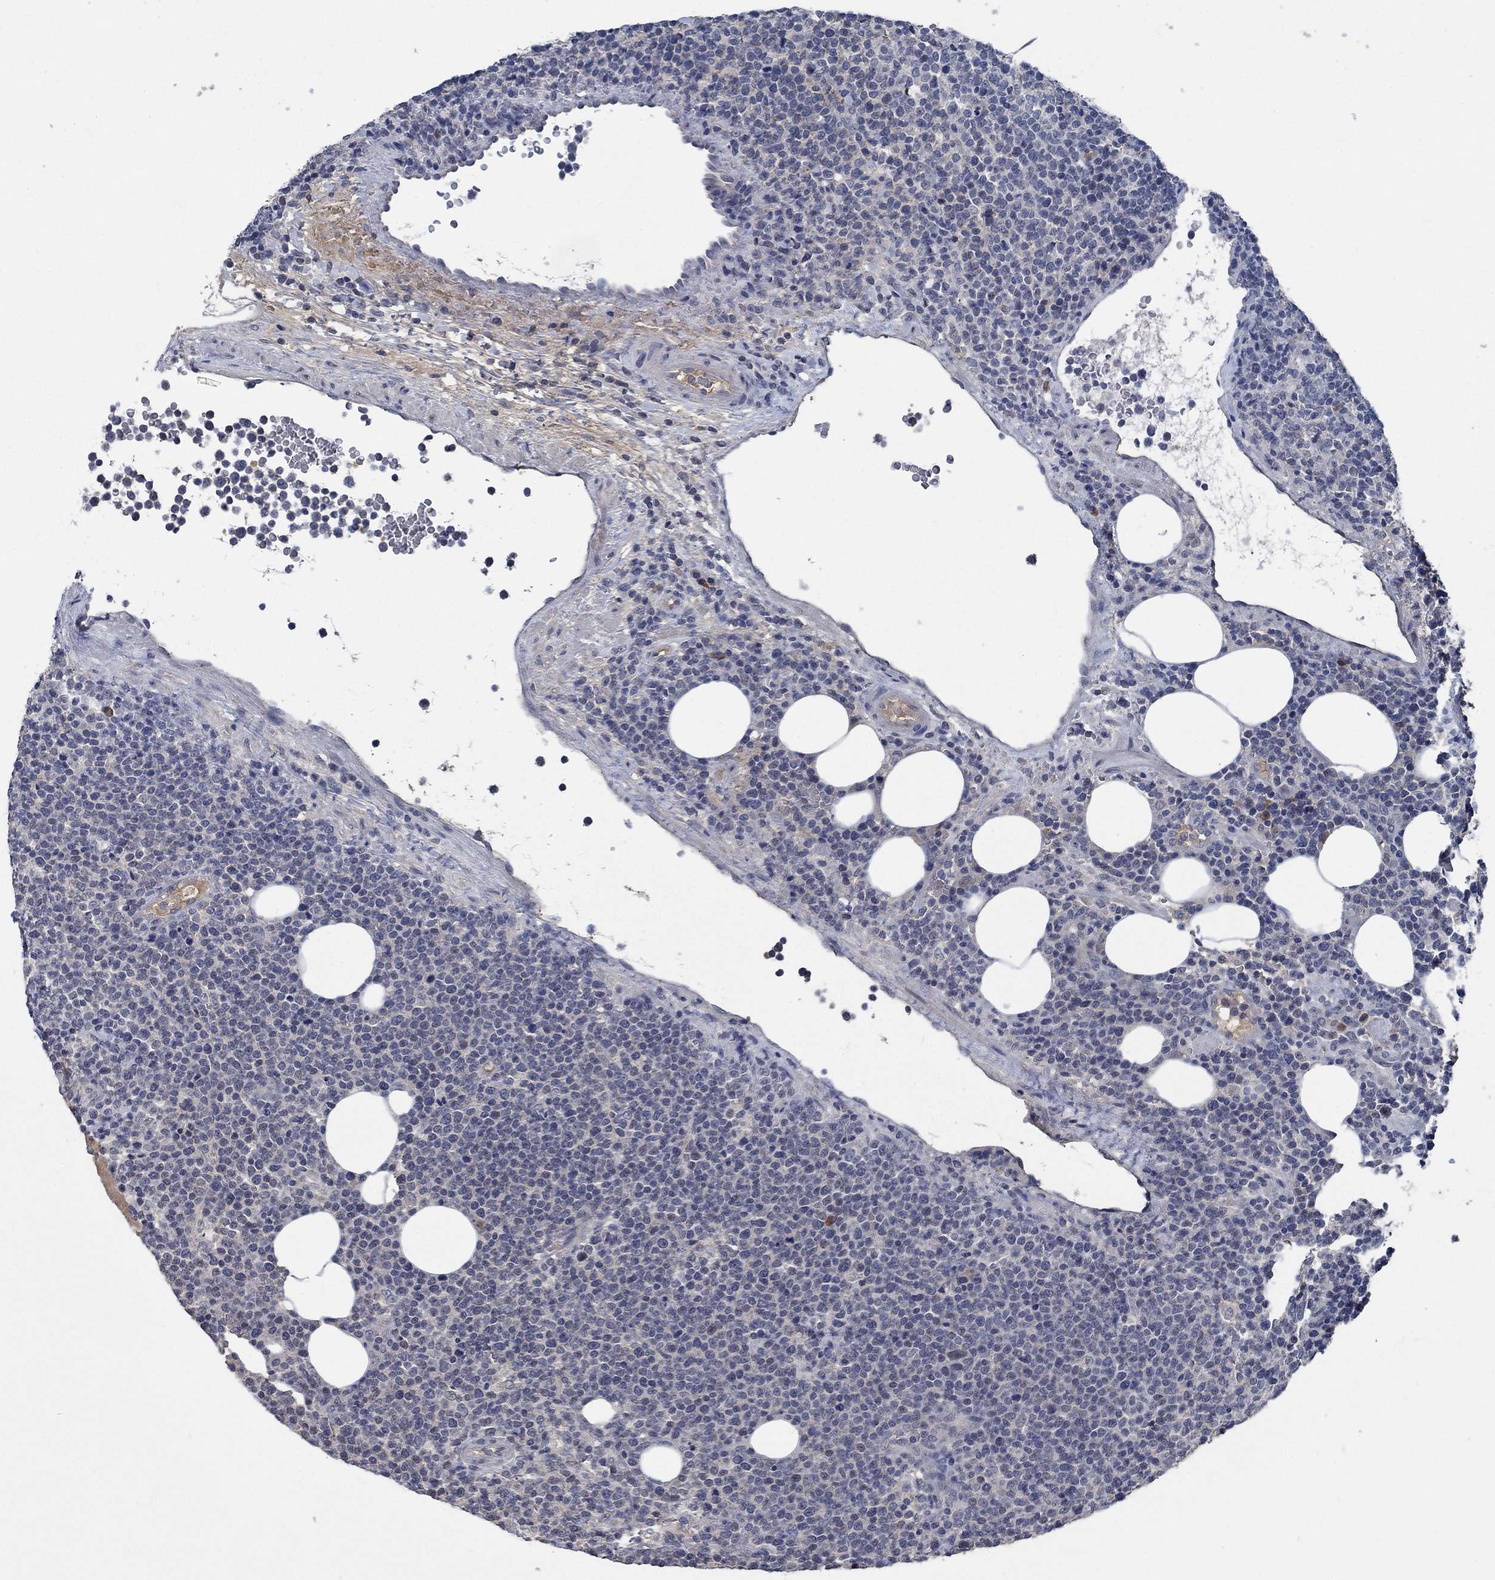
{"staining": {"intensity": "negative", "quantity": "none", "location": "none"}, "tissue": "lymphoma", "cell_type": "Tumor cells", "image_type": "cancer", "snomed": [{"axis": "morphology", "description": "Malignant lymphoma, non-Hodgkin's type, High grade"}, {"axis": "topography", "description": "Lymph node"}], "caption": "Lymphoma was stained to show a protein in brown. There is no significant staining in tumor cells.", "gene": "OBSCN", "patient": {"sex": "male", "age": 61}}